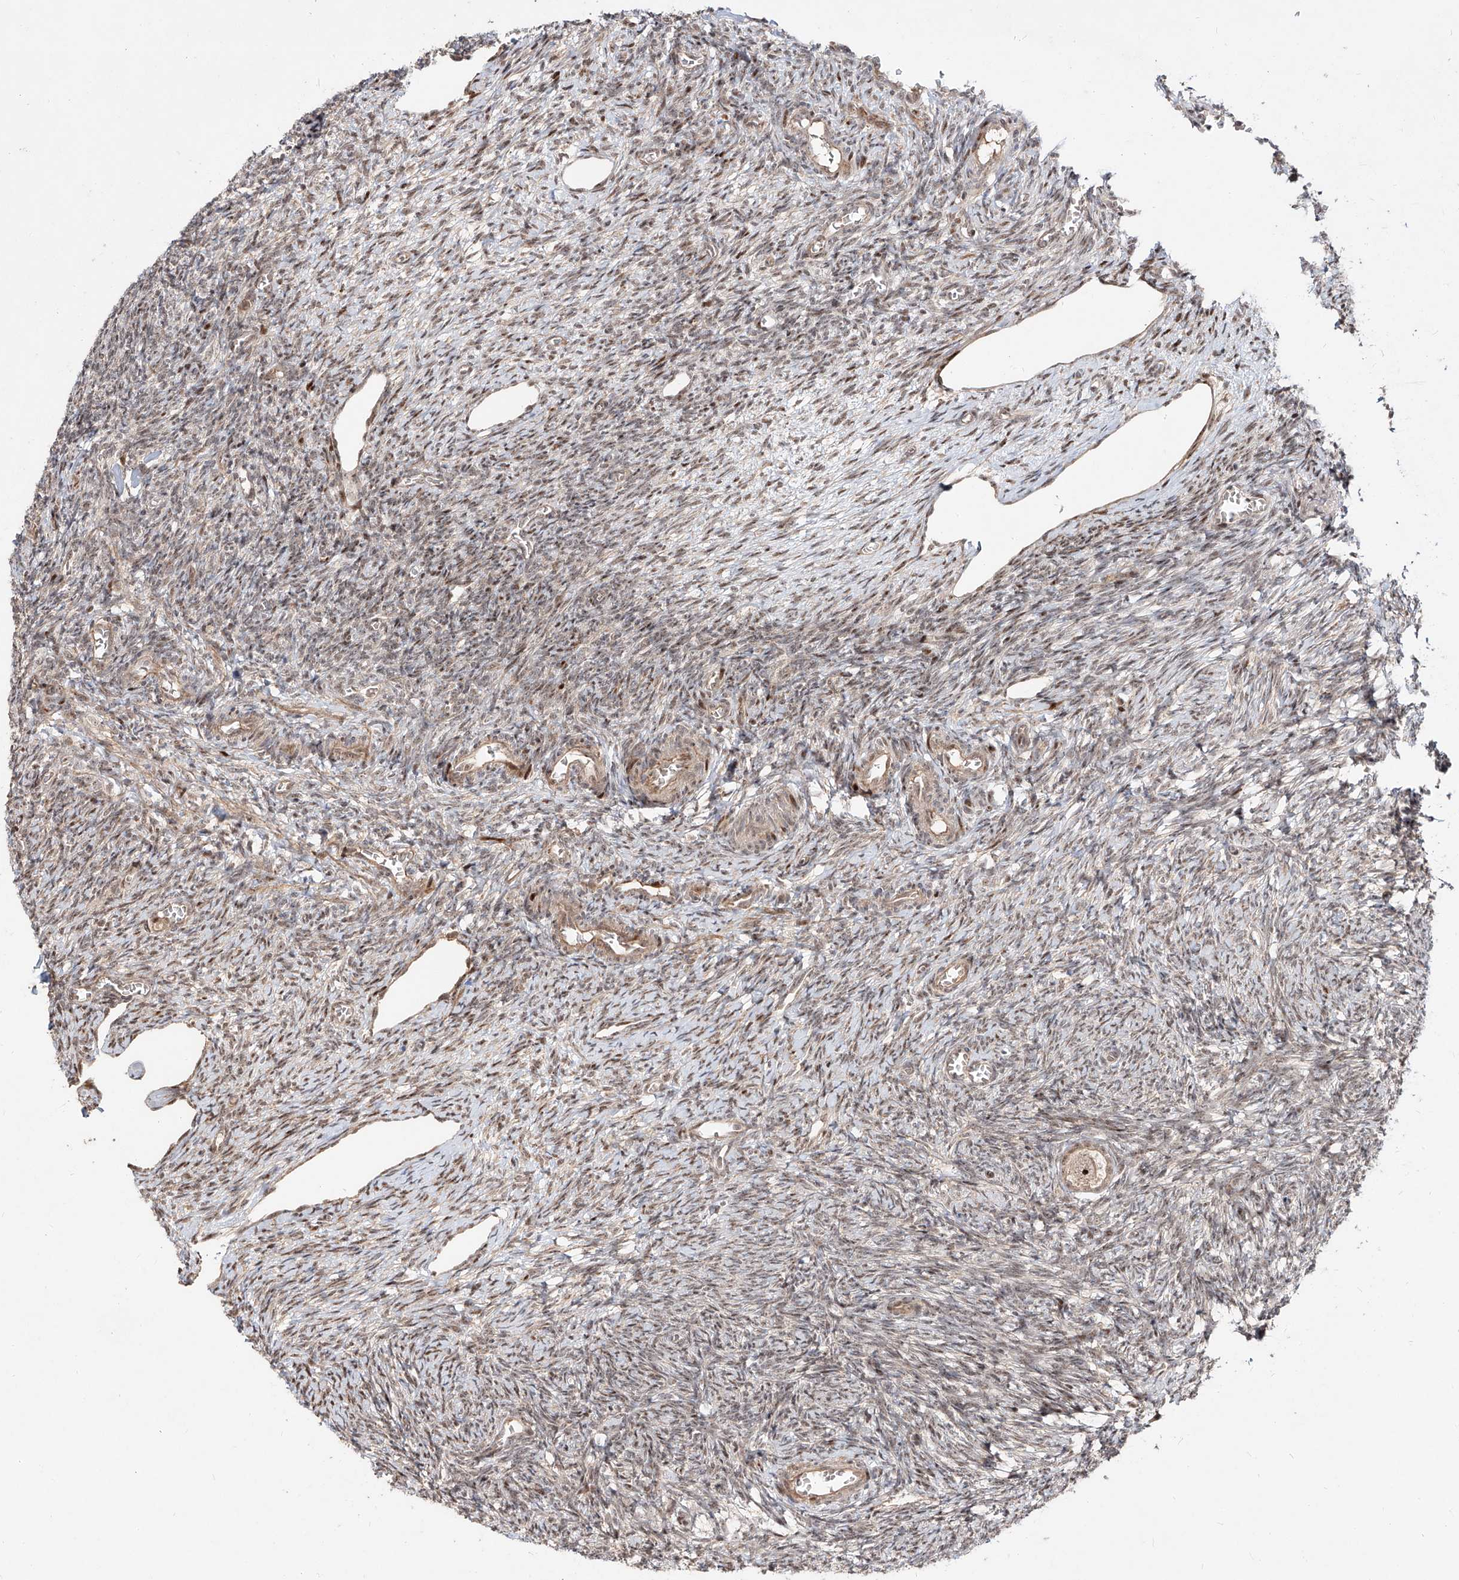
{"staining": {"intensity": "weak", "quantity": ">75%", "location": "cytoplasmic/membranous,nuclear"}, "tissue": "ovary", "cell_type": "Follicle cells", "image_type": "normal", "snomed": [{"axis": "morphology", "description": "Normal tissue, NOS"}, {"axis": "topography", "description": "Ovary"}], "caption": "Immunohistochemistry image of benign ovary stained for a protein (brown), which reveals low levels of weak cytoplasmic/membranous,nuclear positivity in approximately >75% of follicle cells.", "gene": "ZNF710", "patient": {"sex": "female", "age": 27}}